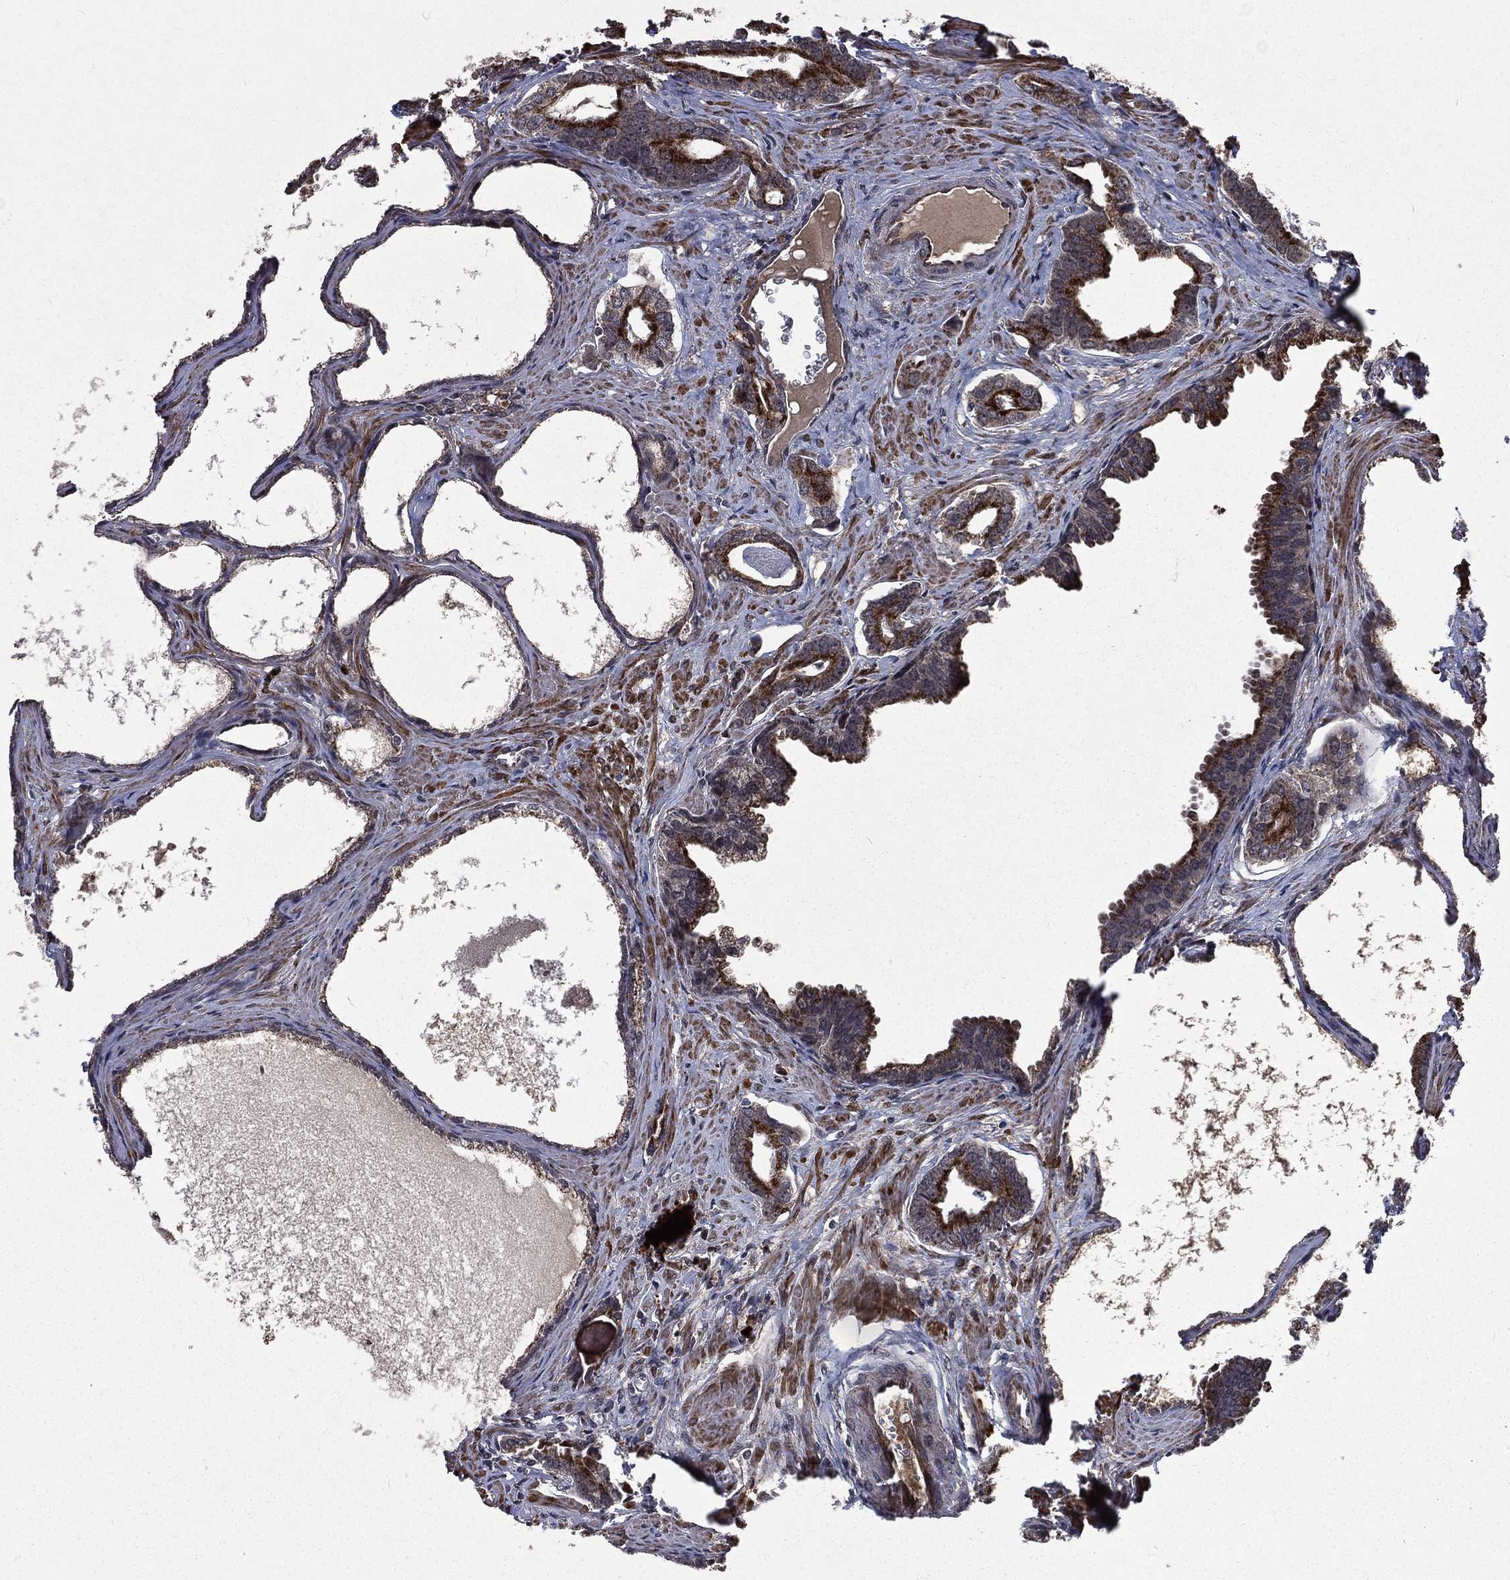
{"staining": {"intensity": "moderate", "quantity": ">75%", "location": "cytoplasmic/membranous"}, "tissue": "prostate cancer", "cell_type": "Tumor cells", "image_type": "cancer", "snomed": [{"axis": "morphology", "description": "Adenocarcinoma, NOS"}, {"axis": "topography", "description": "Prostate"}], "caption": "Human prostate cancer stained for a protein (brown) exhibits moderate cytoplasmic/membranous positive staining in approximately >75% of tumor cells.", "gene": "LENG8", "patient": {"sex": "male", "age": 66}}